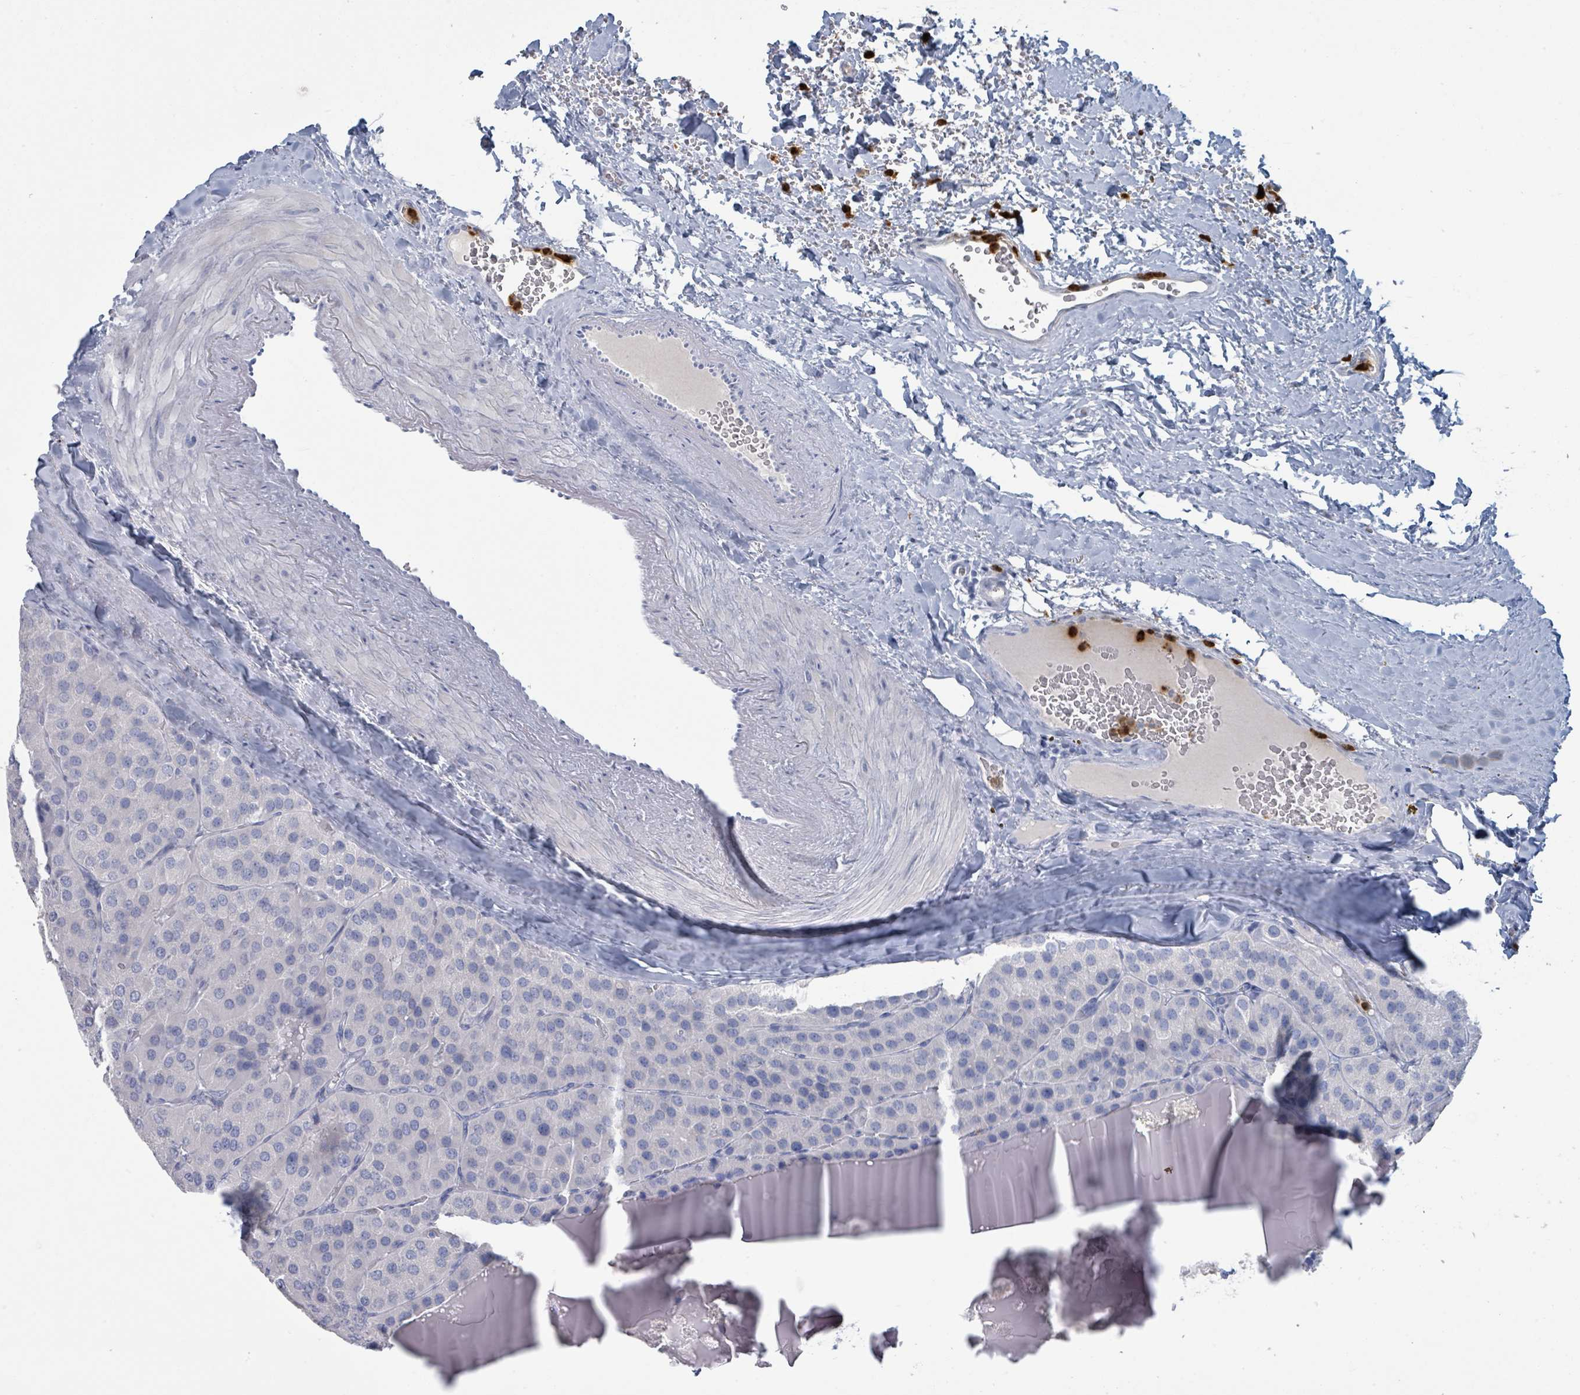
{"staining": {"intensity": "negative", "quantity": "none", "location": "none"}, "tissue": "parathyroid gland", "cell_type": "Glandular cells", "image_type": "normal", "snomed": [{"axis": "morphology", "description": "Normal tissue, NOS"}, {"axis": "morphology", "description": "Adenoma, NOS"}, {"axis": "topography", "description": "Parathyroid gland"}], "caption": "Normal parathyroid gland was stained to show a protein in brown. There is no significant expression in glandular cells.", "gene": "DEFA4", "patient": {"sex": "female", "age": 86}}